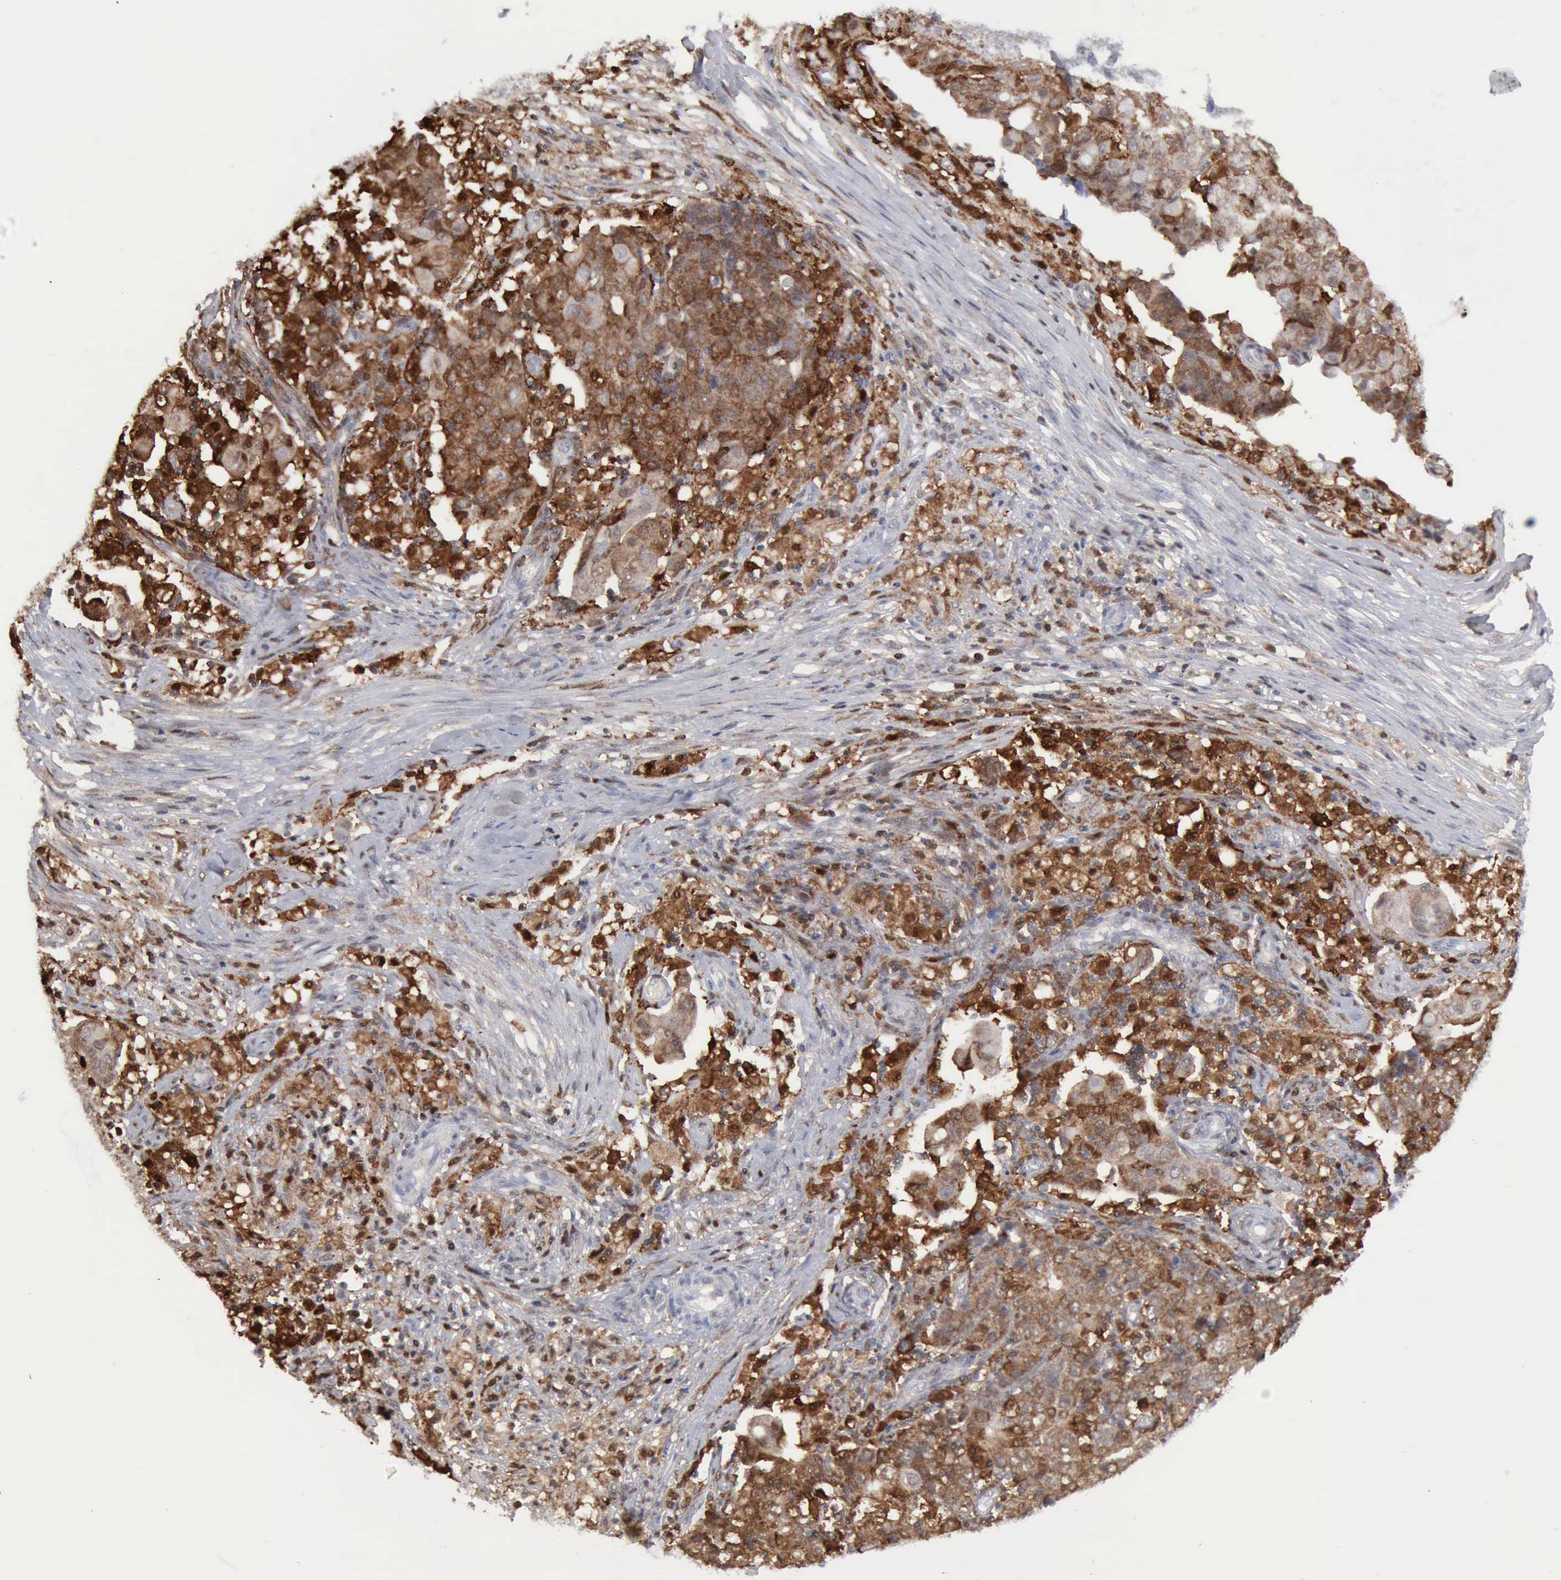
{"staining": {"intensity": "weak", "quantity": "25%-75%", "location": "cytoplasmic/membranous"}, "tissue": "ovarian cancer", "cell_type": "Tumor cells", "image_type": "cancer", "snomed": [{"axis": "morphology", "description": "Carcinoma, endometroid"}, {"axis": "topography", "description": "Ovary"}], "caption": "The immunohistochemical stain labels weak cytoplasmic/membranous expression in tumor cells of ovarian cancer tissue.", "gene": "STAT1", "patient": {"sex": "female", "age": 42}}